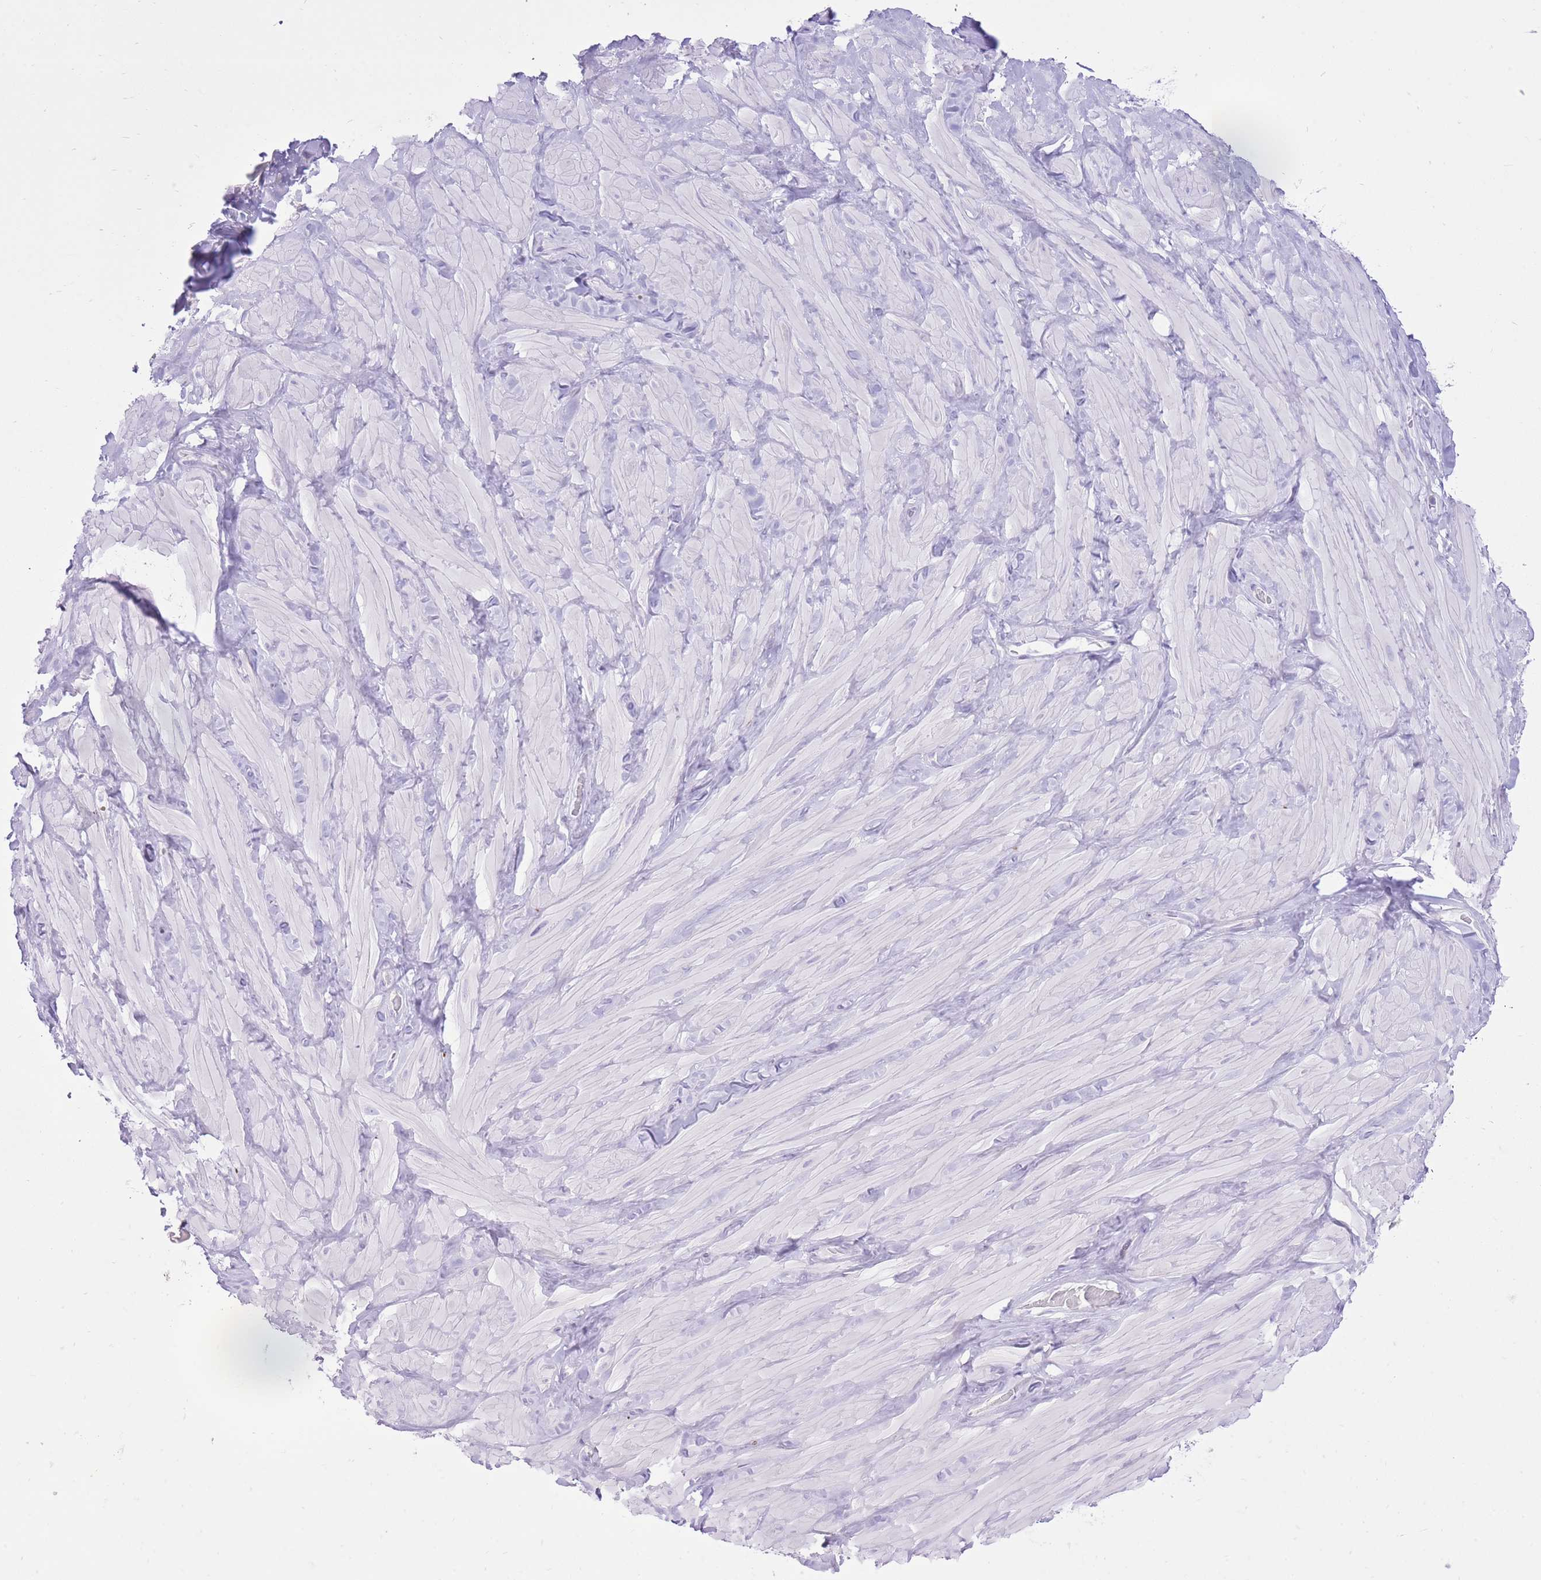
{"staining": {"intensity": "negative", "quantity": "none", "location": "none"}, "tissue": "soft tissue", "cell_type": "Chondrocytes", "image_type": "normal", "snomed": [{"axis": "morphology", "description": "Normal tissue, NOS"}, {"axis": "topography", "description": "Soft tissue"}, {"axis": "topography", "description": "Vascular tissue"}], "caption": "An immunohistochemistry histopathology image of normal soft tissue is shown. There is no staining in chondrocytes of soft tissue.", "gene": "SLC4A4", "patient": {"sex": "male", "age": 41}}